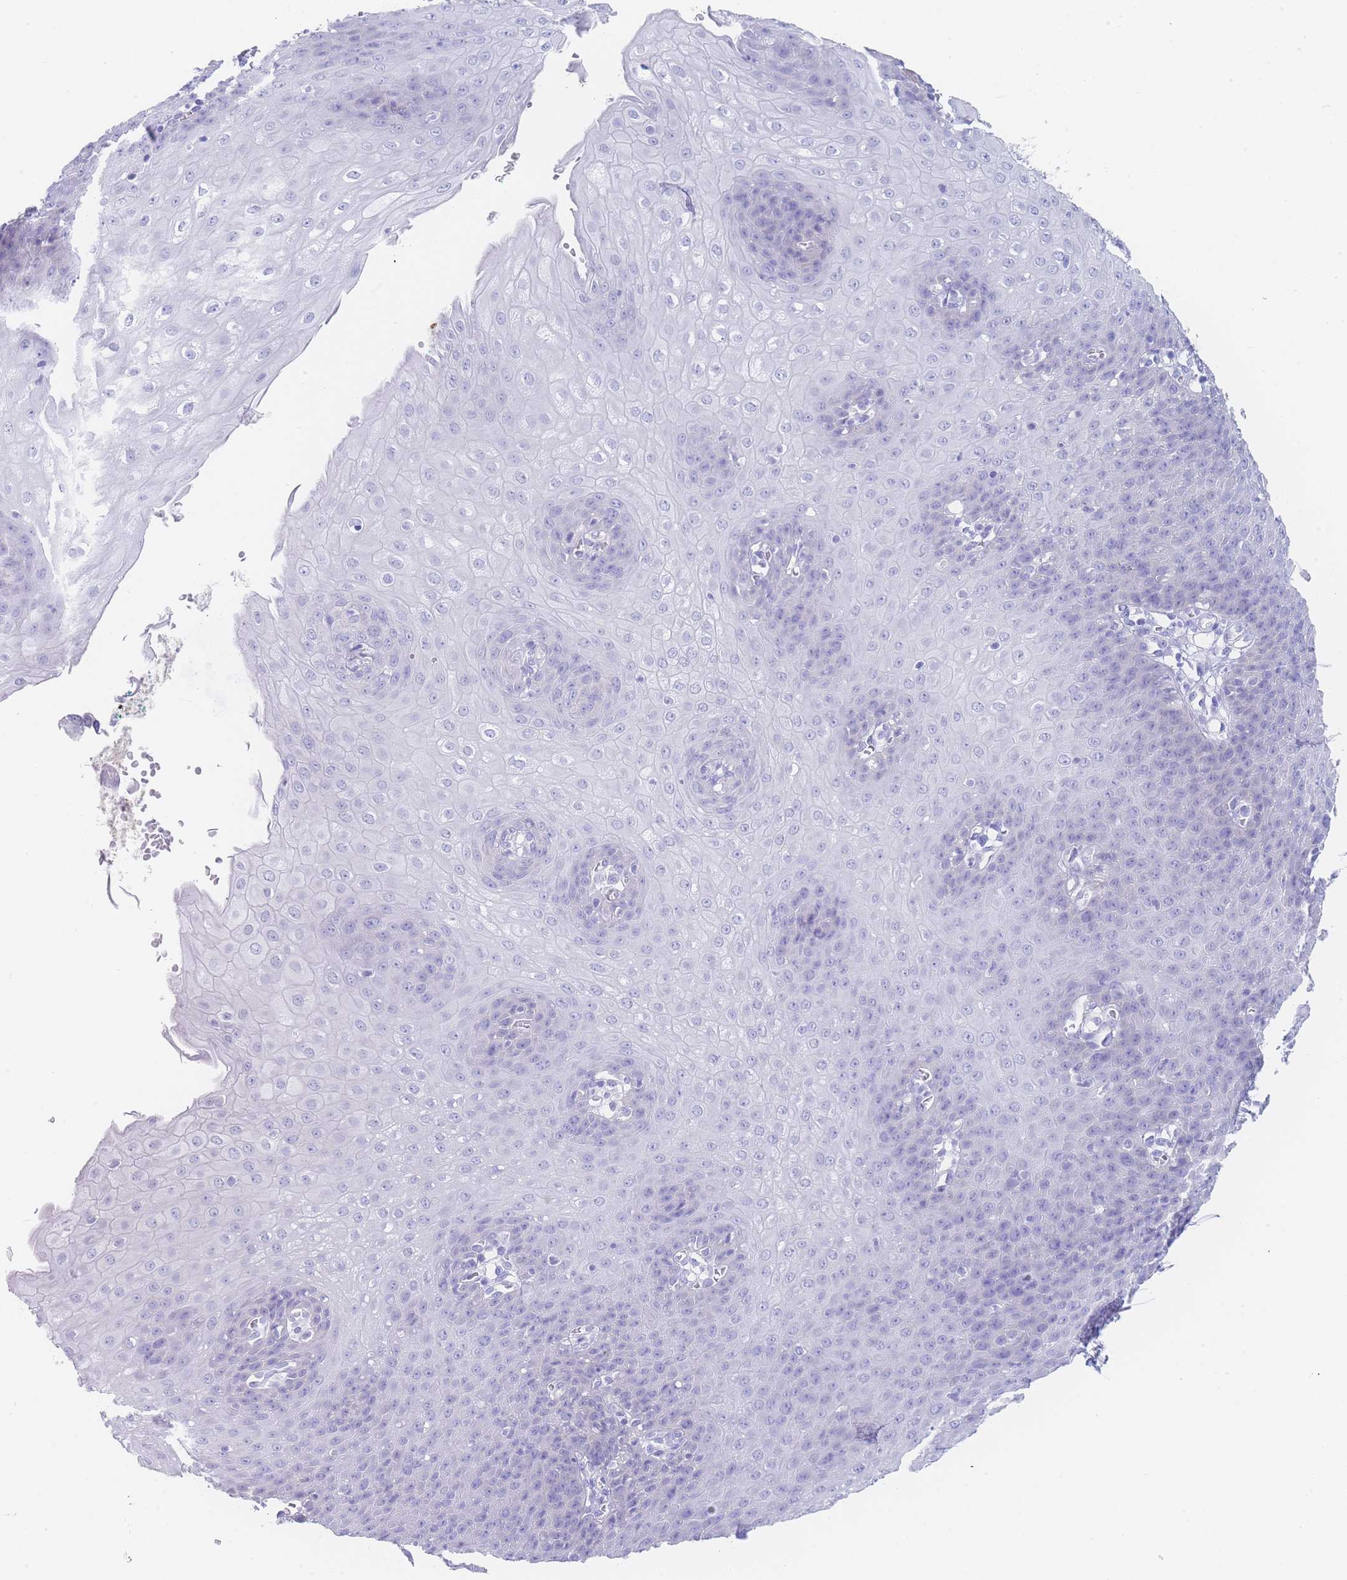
{"staining": {"intensity": "negative", "quantity": "none", "location": "none"}, "tissue": "esophagus", "cell_type": "Squamous epithelial cells", "image_type": "normal", "snomed": [{"axis": "morphology", "description": "Normal tissue, NOS"}, {"axis": "topography", "description": "Esophagus"}], "caption": "High power microscopy image of an IHC photomicrograph of benign esophagus, revealing no significant expression in squamous epithelial cells.", "gene": "LZTFL1", "patient": {"sex": "male", "age": 71}}